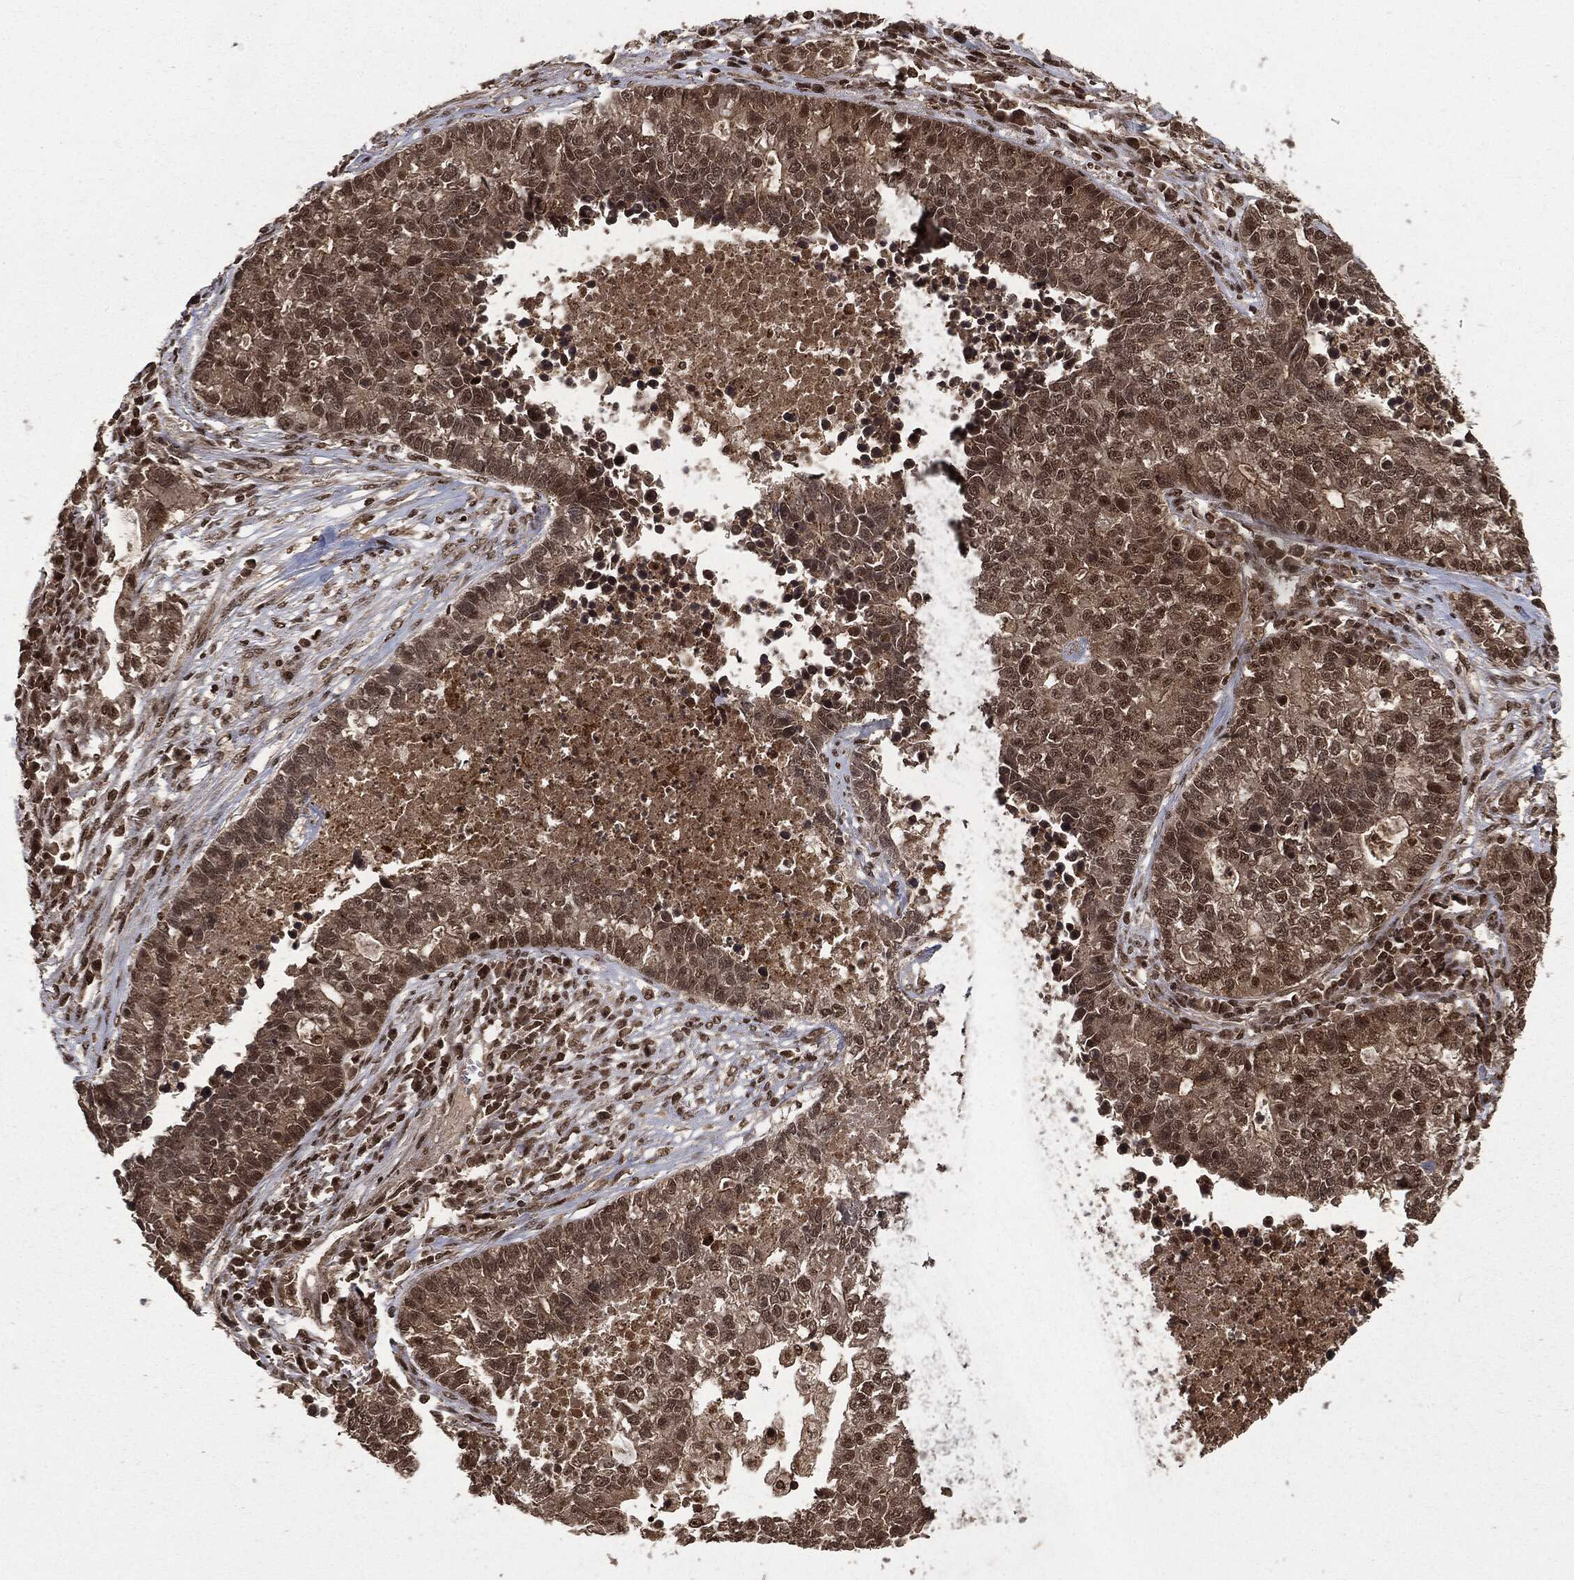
{"staining": {"intensity": "moderate", "quantity": "<25%", "location": "nuclear"}, "tissue": "lung cancer", "cell_type": "Tumor cells", "image_type": "cancer", "snomed": [{"axis": "morphology", "description": "Adenocarcinoma, NOS"}, {"axis": "topography", "description": "Lung"}], "caption": "Adenocarcinoma (lung) was stained to show a protein in brown. There is low levels of moderate nuclear positivity in approximately <25% of tumor cells.", "gene": "CTDP1", "patient": {"sex": "male", "age": 57}}